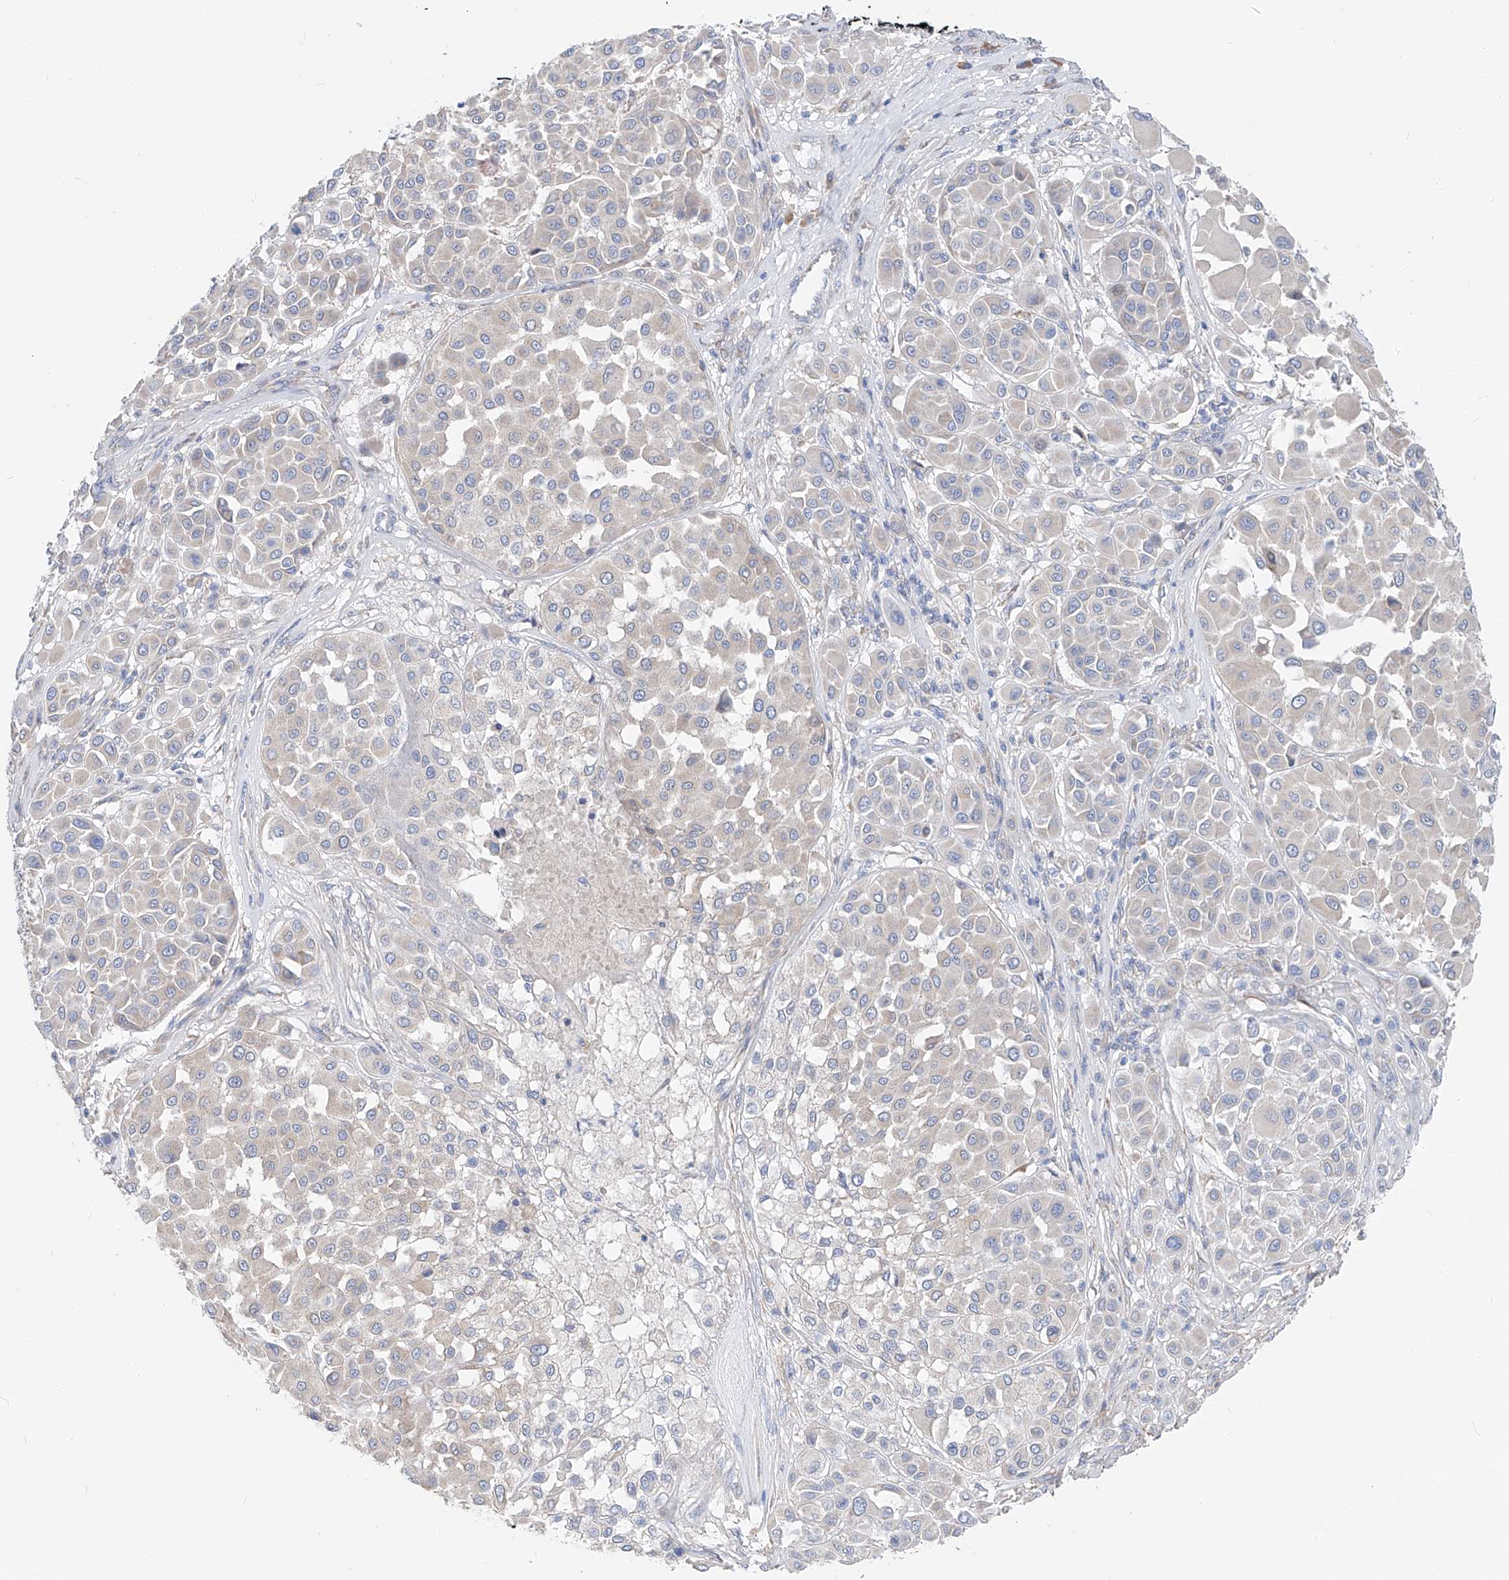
{"staining": {"intensity": "negative", "quantity": "none", "location": "none"}, "tissue": "melanoma", "cell_type": "Tumor cells", "image_type": "cancer", "snomed": [{"axis": "morphology", "description": "Malignant melanoma, Metastatic site"}, {"axis": "topography", "description": "Soft tissue"}], "caption": "Human melanoma stained for a protein using IHC reveals no expression in tumor cells.", "gene": "UFL1", "patient": {"sex": "male", "age": 41}}